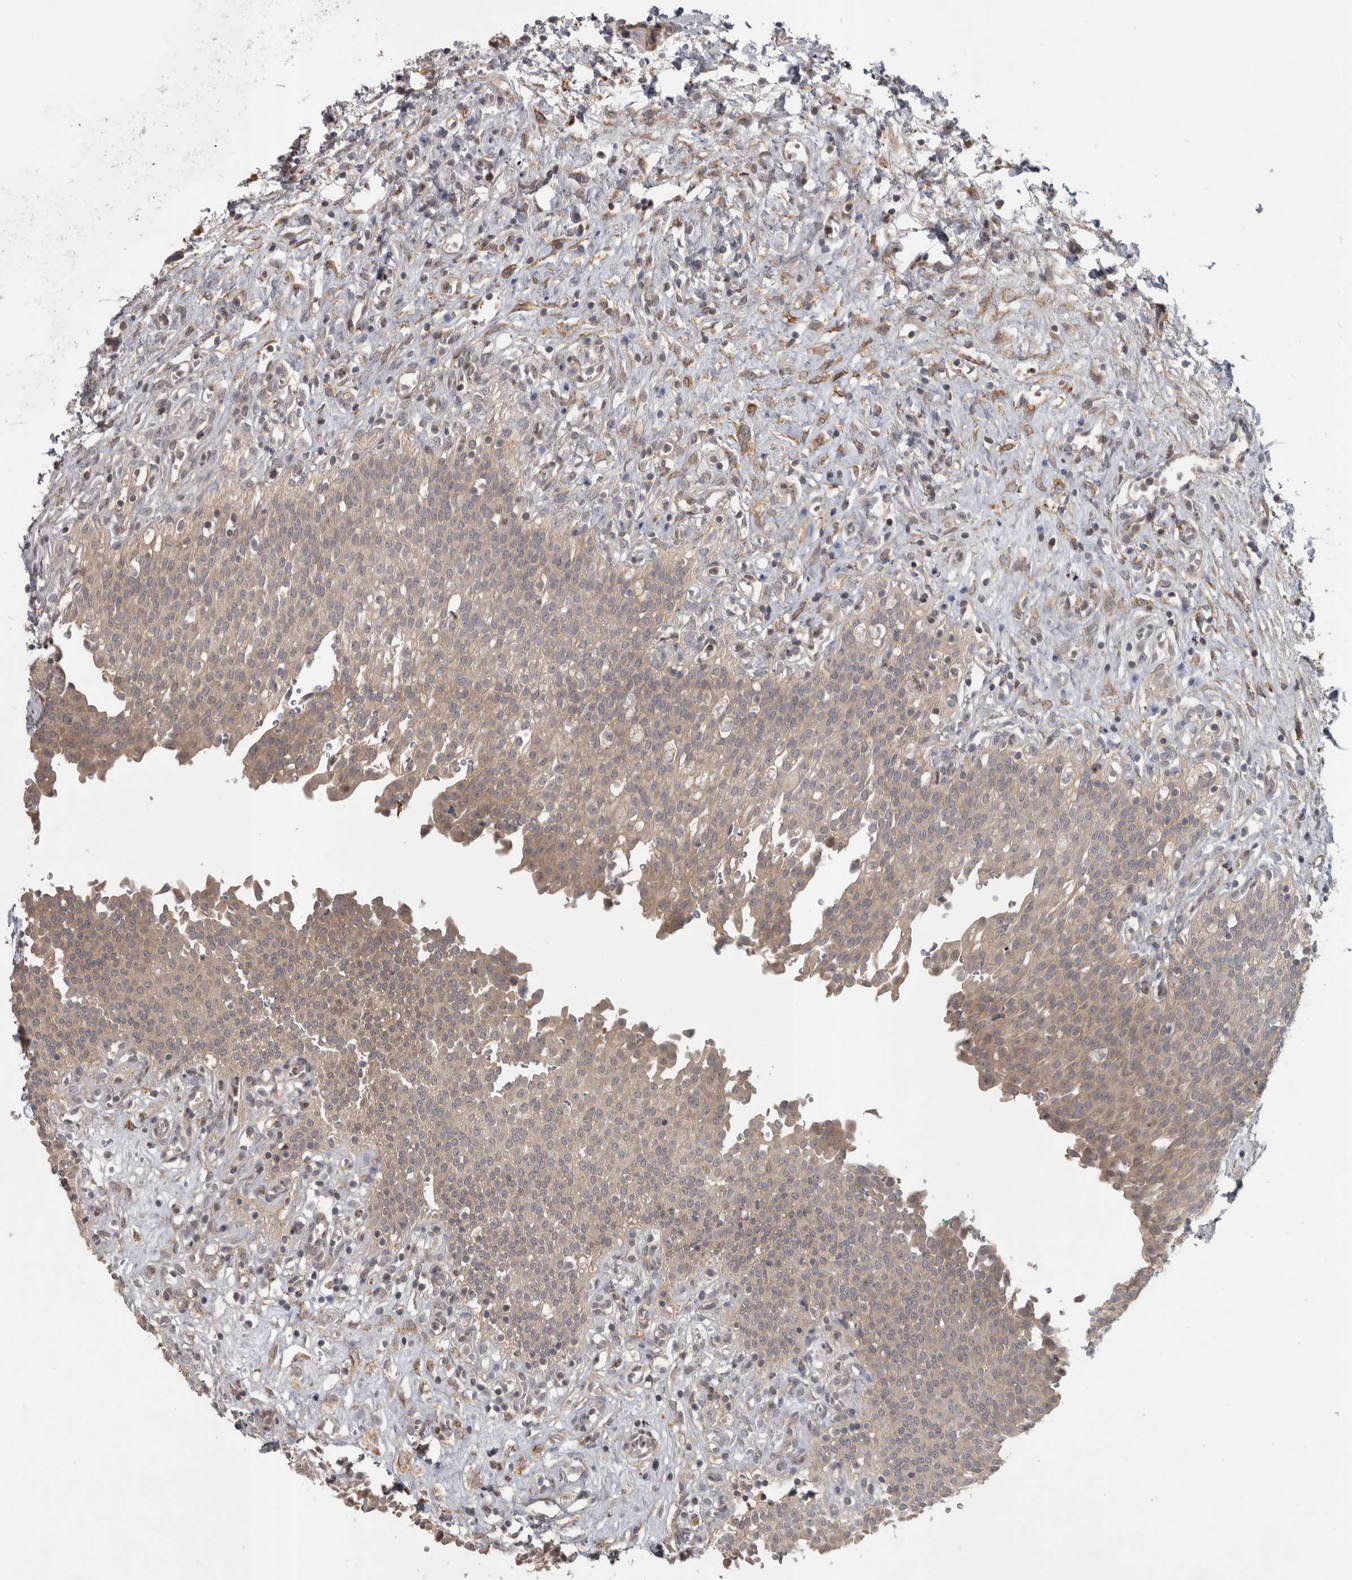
{"staining": {"intensity": "moderate", "quantity": "25%-75%", "location": "cytoplasmic/membranous,nuclear"}, "tissue": "urinary bladder", "cell_type": "Urothelial cells", "image_type": "normal", "snomed": [{"axis": "morphology", "description": "Urothelial carcinoma, High grade"}, {"axis": "topography", "description": "Urinary bladder"}], "caption": "Protein staining of normal urinary bladder demonstrates moderate cytoplasmic/membranous,nuclear expression in approximately 25%-75% of urothelial cells. (brown staining indicates protein expression, while blue staining denotes nuclei).", "gene": "SLCO5A1", "patient": {"sex": "male", "age": 46}}